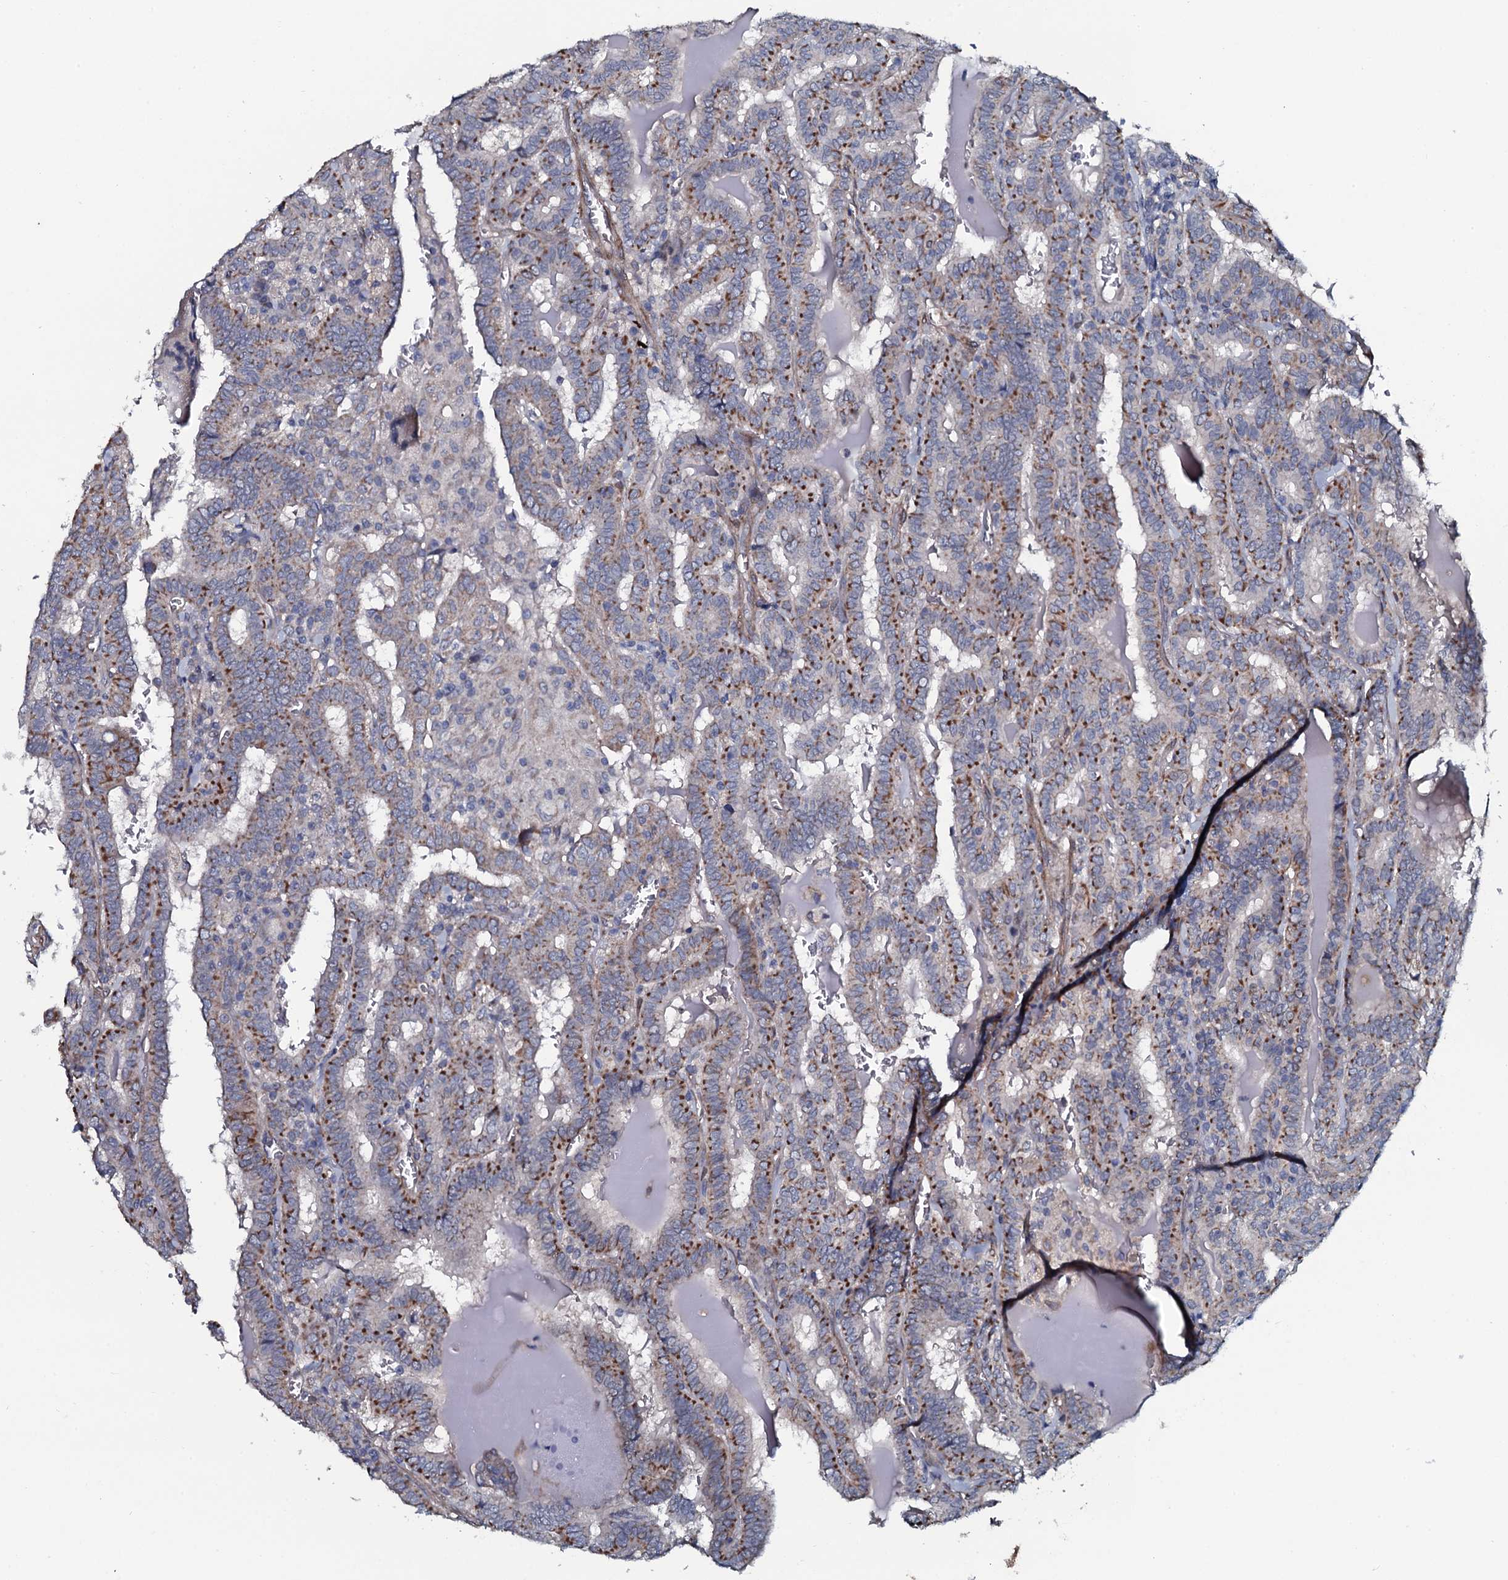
{"staining": {"intensity": "moderate", "quantity": "25%-75%", "location": "cytoplasmic/membranous"}, "tissue": "thyroid cancer", "cell_type": "Tumor cells", "image_type": "cancer", "snomed": [{"axis": "morphology", "description": "Papillary adenocarcinoma, NOS"}, {"axis": "topography", "description": "Thyroid gland"}], "caption": "An immunohistochemistry photomicrograph of tumor tissue is shown. Protein staining in brown highlights moderate cytoplasmic/membranous positivity in thyroid papillary adenocarcinoma within tumor cells.", "gene": "KCTD4", "patient": {"sex": "female", "age": 72}}